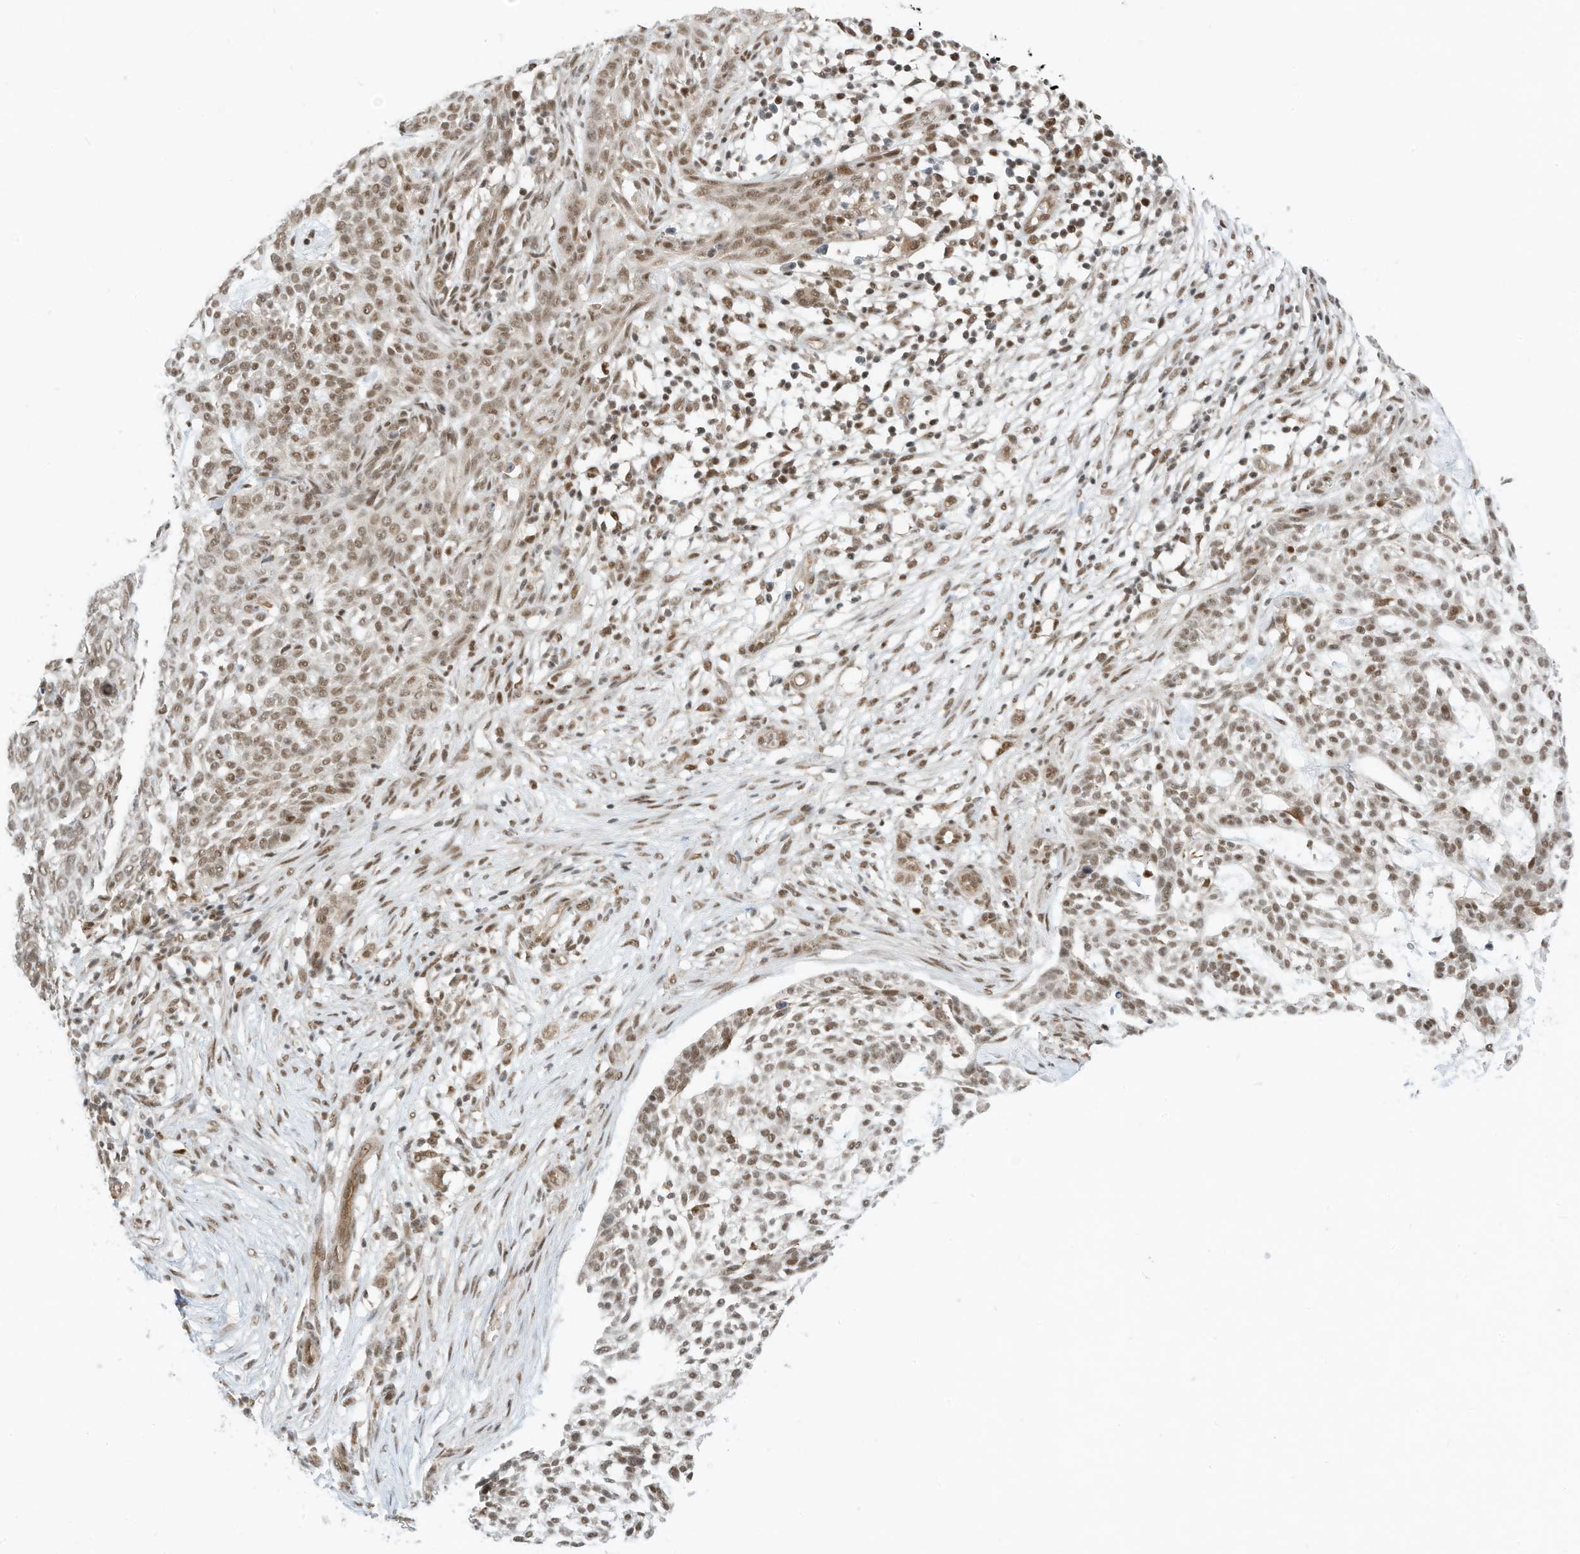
{"staining": {"intensity": "weak", "quantity": ">75%", "location": "nuclear"}, "tissue": "skin cancer", "cell_type": "Tumor cells", "image_type": "cancer", "snomed": [{"axis": "morphology", "description": "Basal cell carcinoma"}, {"axis": "topography", "description": "Skin"}], "caption": "Human basal cell carcinoma (skin) stained with a brown dye exhibits weak nuclear positive staining in approximately >75% of tumor cells.", "gene": "AURKAIP1", "patient": {"sex": "female", "age": 64}}